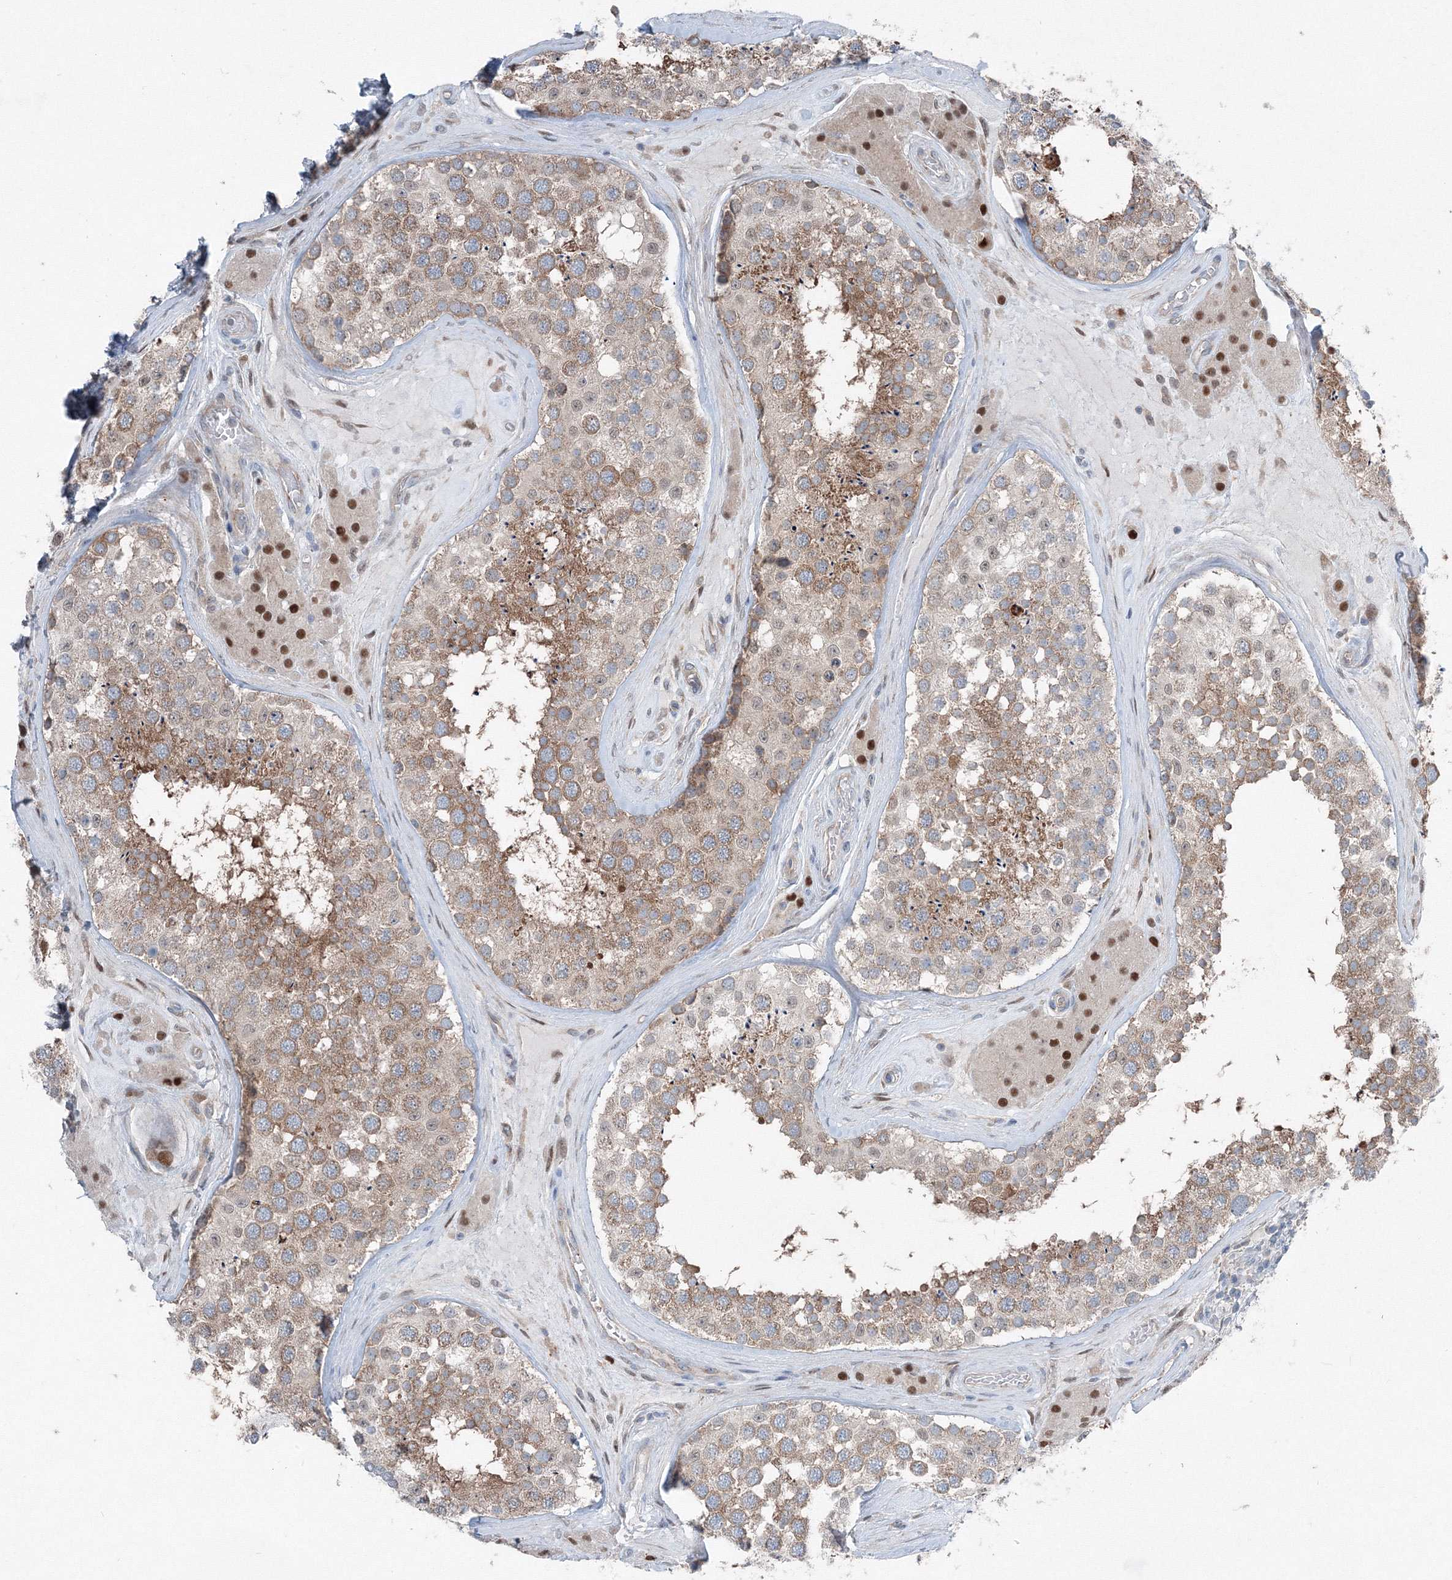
{"staining": {"intensity": "moderate", "quantity": ">75%", "location": "cytoplasmic/membranous"}, "tissue": "testis", "cell_type": "Cells in seminiferous ducts", "image_type": "normal", "snomed": [{"axis": "morphology", "description": "Normal tissue, NOS"}, {"axis": "topography", "description": "Testis"}], "caption": "Testis was stained to show a protein in brown. There is medium levels of moderate cytoplasmic/membranous positivity in about >75% of cells in seminiferous ducts. (DAB (3,3'-diaminobenzidine) IHC, brown staining for protein, blue staining for nuclei).", "gene": "TPRKB", "patient": {"sex": "male", "age": 46}}